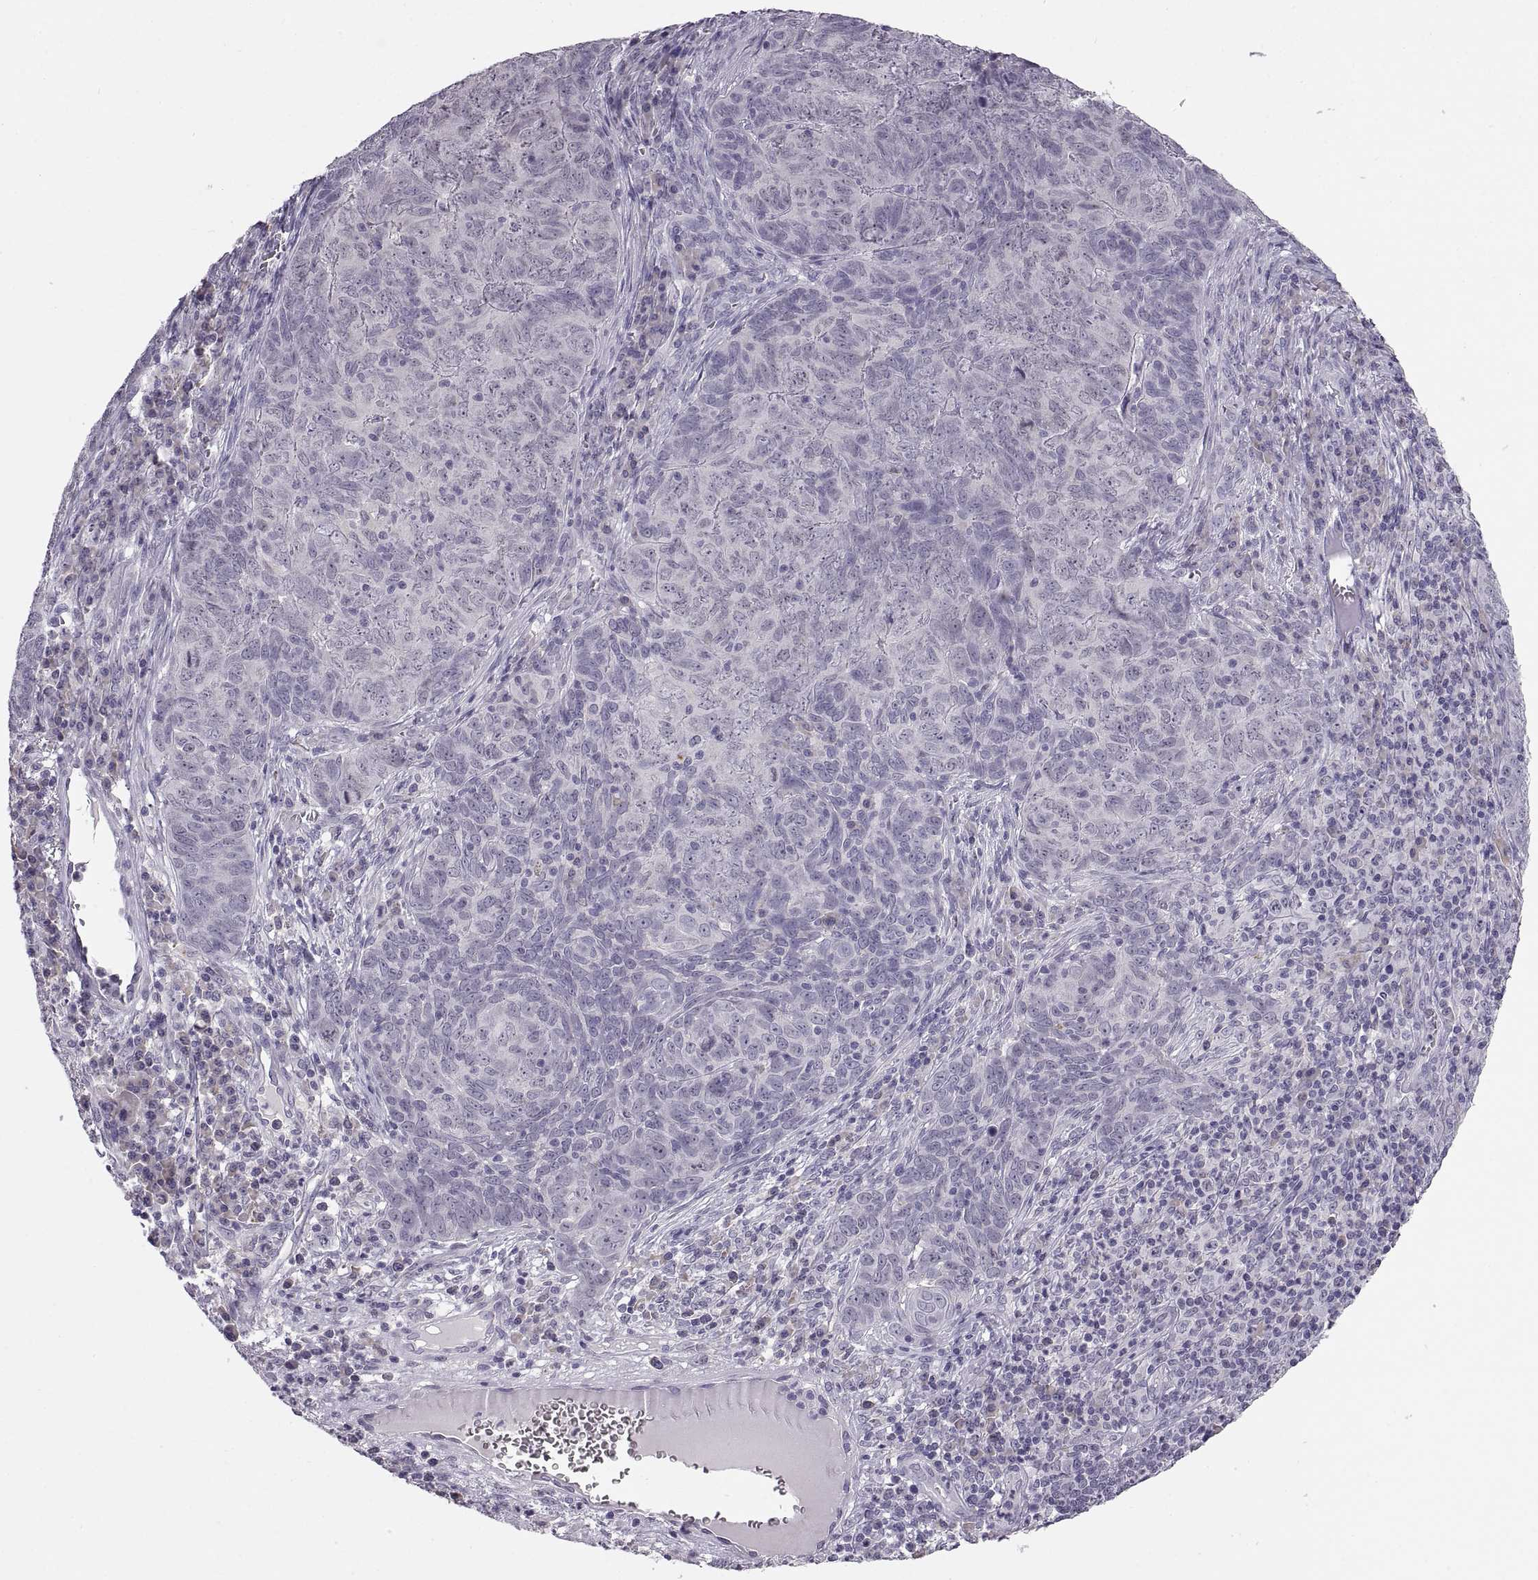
{"staining": {"intensity": "negative", "quantity": "none", "location": "none"}, "tissue": "skin cancer", "cell_type": "Tumor cells", "image_type": "cancer", "snomed": [{"axis": "morphology", "description": "Squamous cell carcinoma, NOS"}, {"axis": "topography", "description": "Skin"}, {"axis": "topography", "description": "Anal"}], "caption": "Immunohistochemical staining of squamous cell carcinoma (skin) shows no significant staining in tumor cells.", "gene": "MAGEB18", "patient": {"sex": "female", "age": 51}}